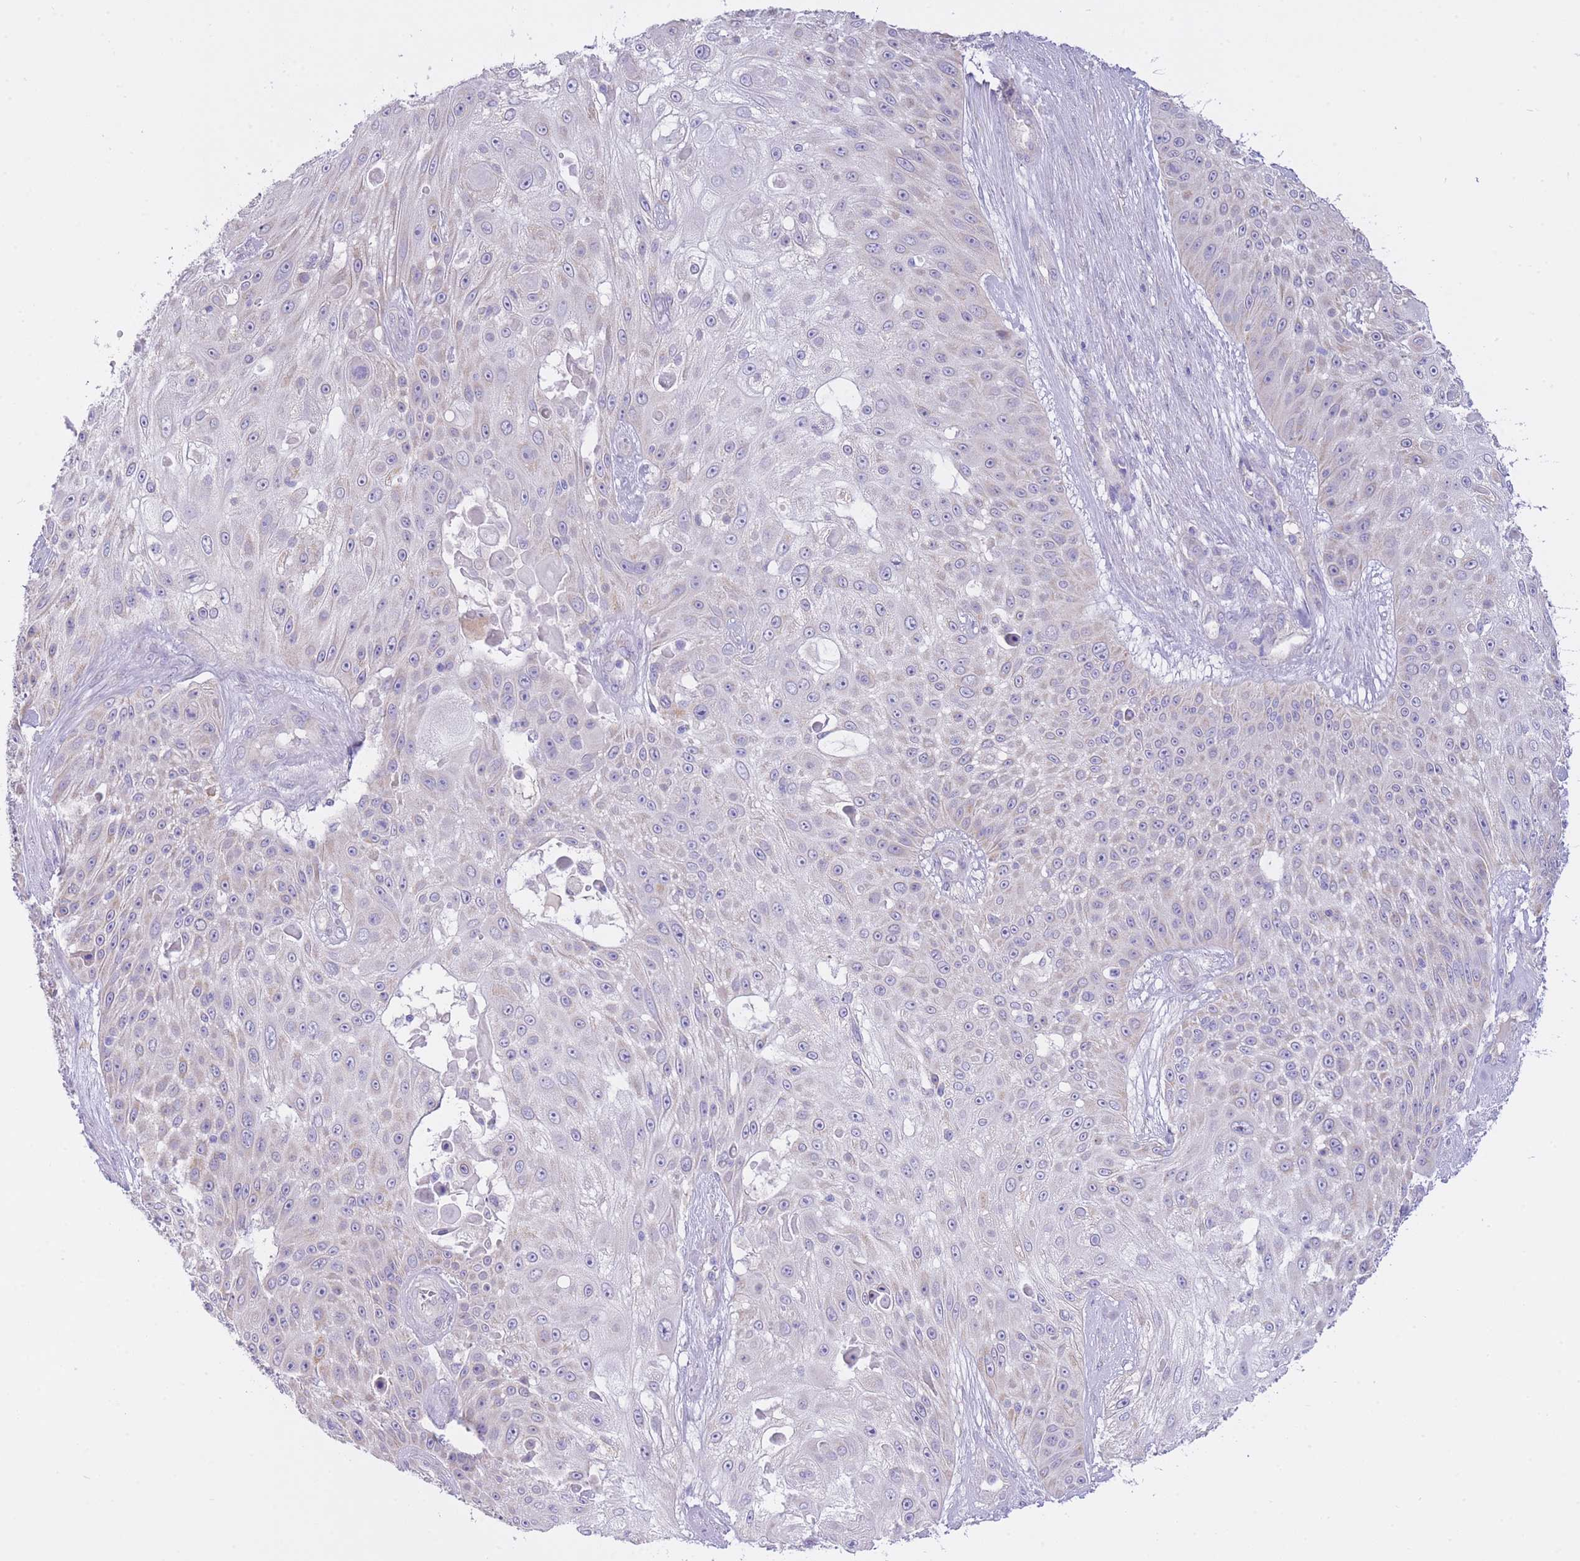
{"staining": {"intensity": "negative", "quantity": "none", "location": "none"}, "tissue": "skin cancer", "cell_type": "Tumor cells", "image_type": "cancer", "snomed": [{"axis": "morphology", "description": "Squamous cell carcinoma, NOS"}, {"axis": "topography", "description": "Skin"}], "caption": "This is a image of IHC staining of skin cancer, which shows no expression in tumor cells. (Brightfield microscopy of DAB IHC at high magnification).", "gene": "PGM1", "patient": {"sex": "female", "age": 86}}